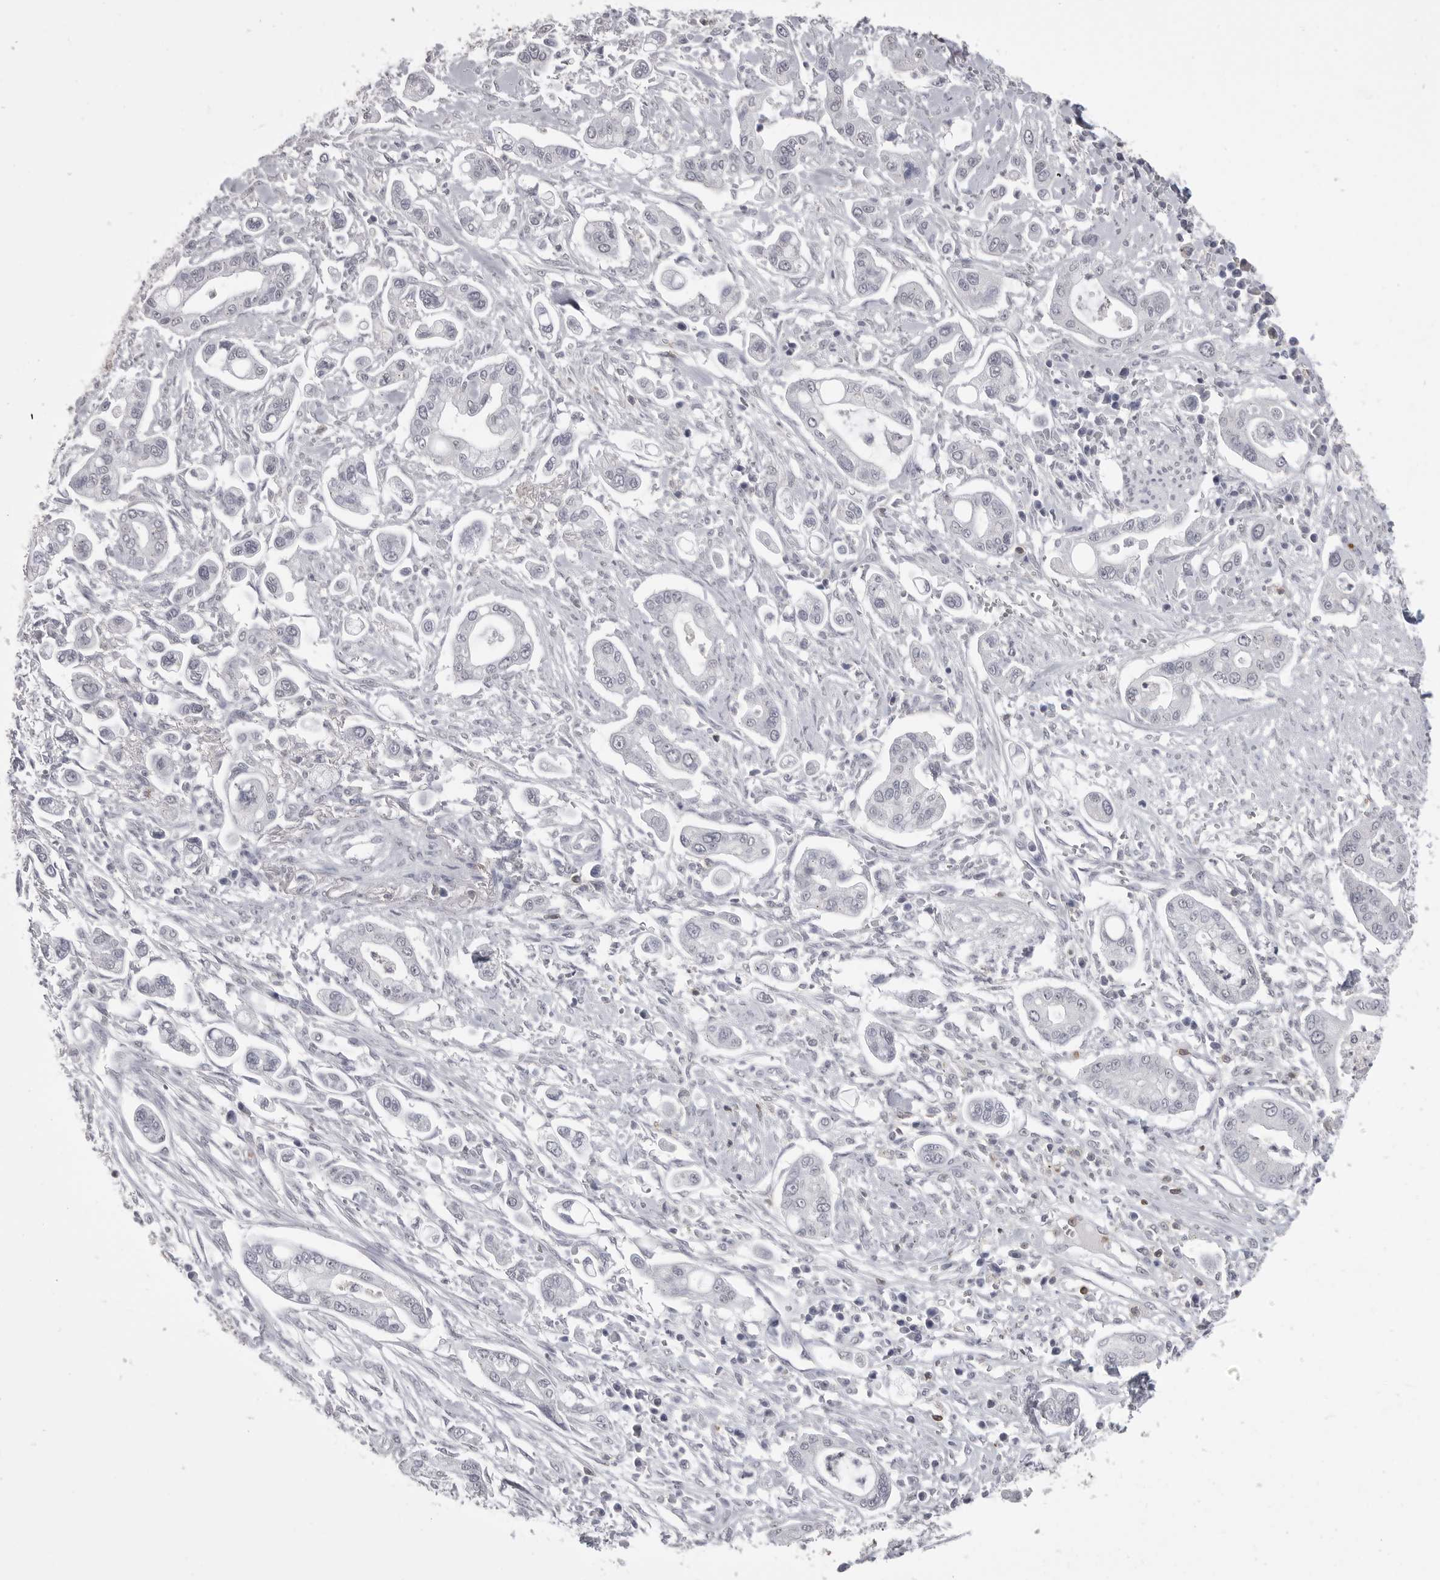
{"staining": {"intensity": "negative", "quantity": "none", "location": "none"}, "tissue": "pancreatic cancer", "cell_type": "Tumor cells", "image_type": "cancer", "snomed": [{"axis": "morphology", "description": "Adenocarcinoma, NOS"}, {"axis": "topography", "description": "Pancreas"}], "caption": "Immunohistochemistry (IHC) photomicrograph of adenocarcinoma (pancreatic) stained for a protein (brown), which demonstrates no expression in tumor cells.", "gene": "ITGAL", "patient": {"sex": "male", "age": 68}}